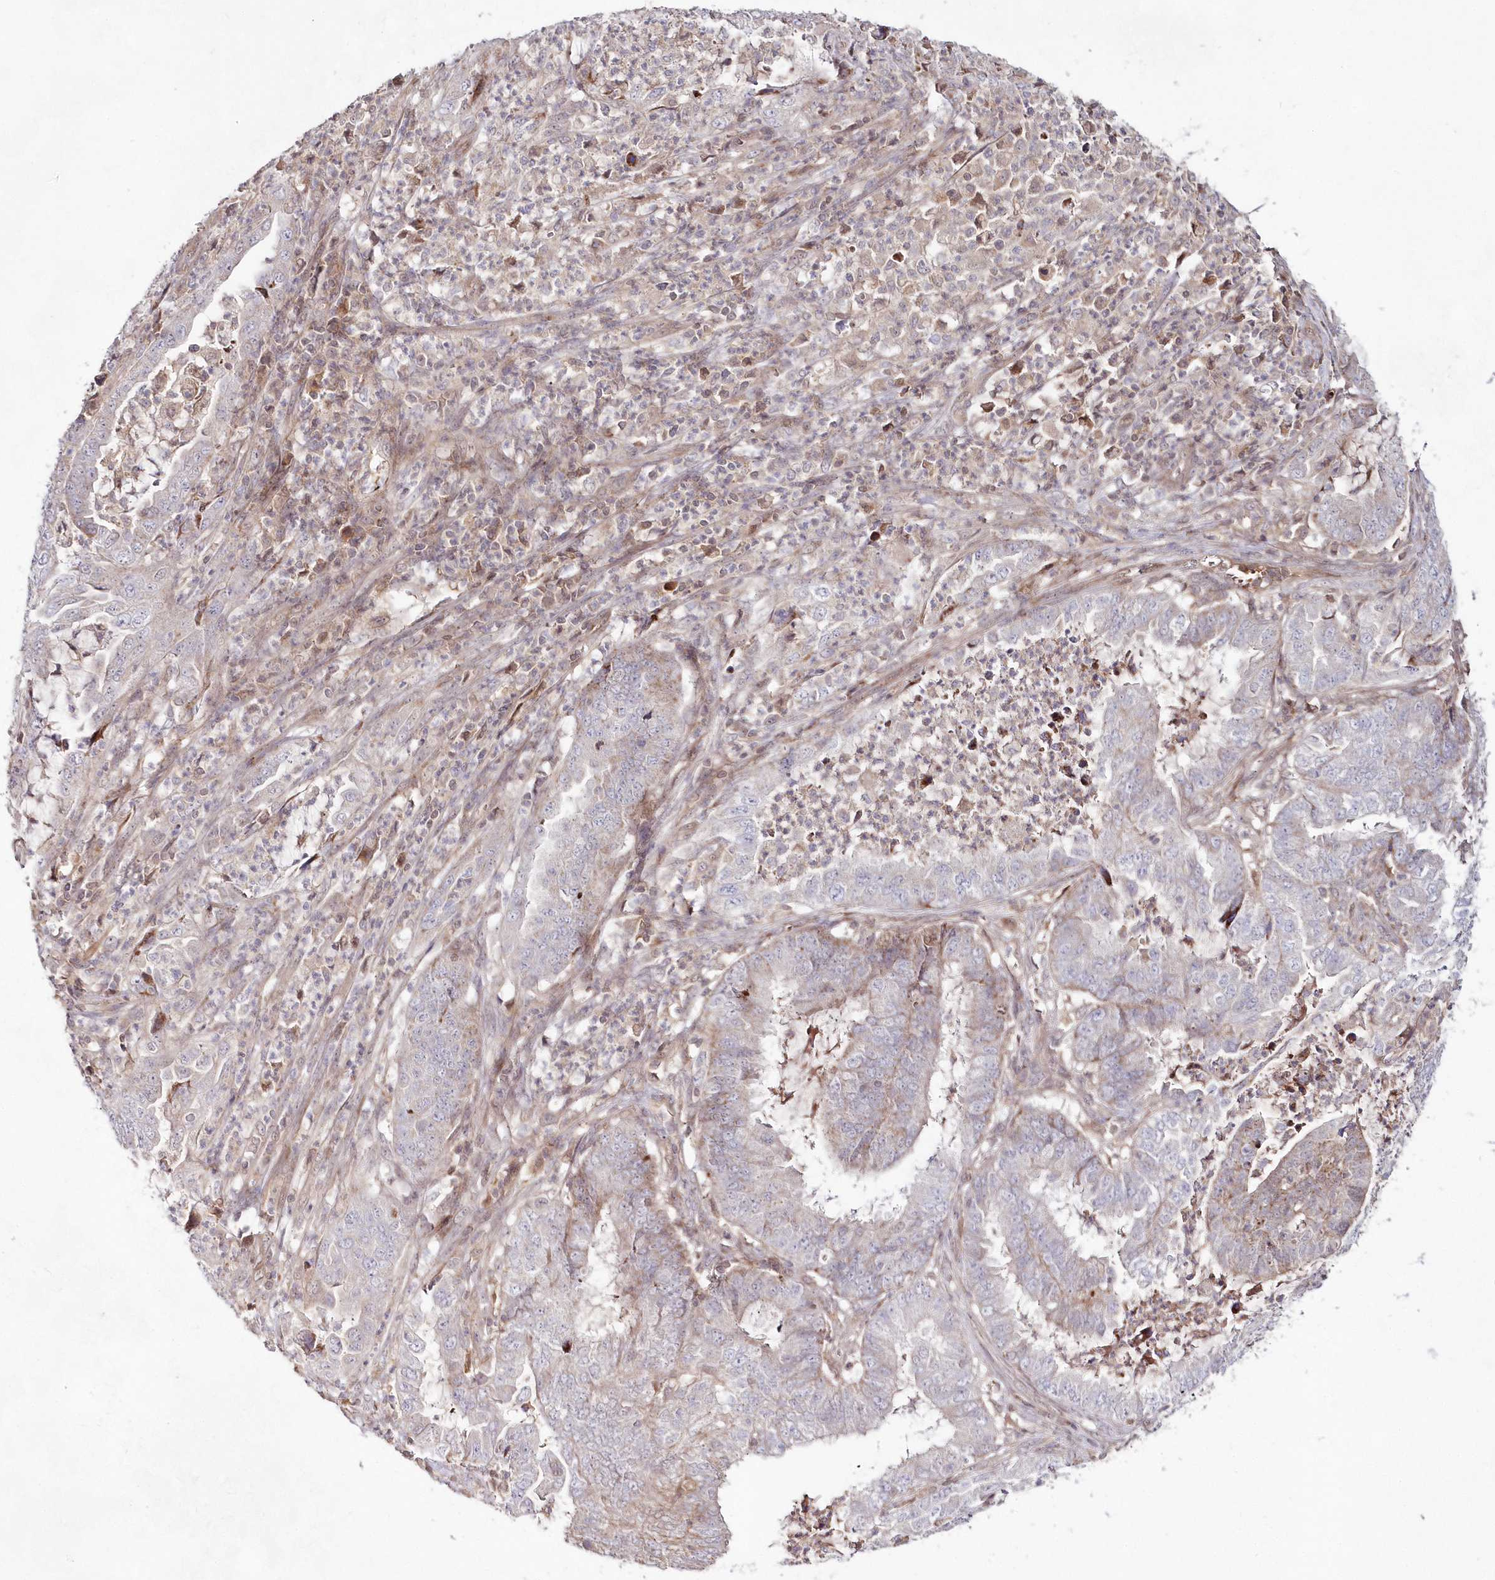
{"staining": {"intensity": "weak", "quantity": "<25%", "location": "cytoplasmic/membranous"}, "tissue": "endometrial cancer", "cell_type": "Tumor cells", "image_type": "cancer", "snomed": [{"axis": "morphology", "description": "Adenocarcinoma, NOS"}, {"axis": "topography", "description": "Endometrium"}], "caption": "A high-resolution histopathology image shows immunohistochemistry staining of endometrial cancer (adenocarcinoma), which demonstrates no significant staining in tumor cells.", "gene": "IMPA1", "patient": {"sex": "female", "age": 51}}